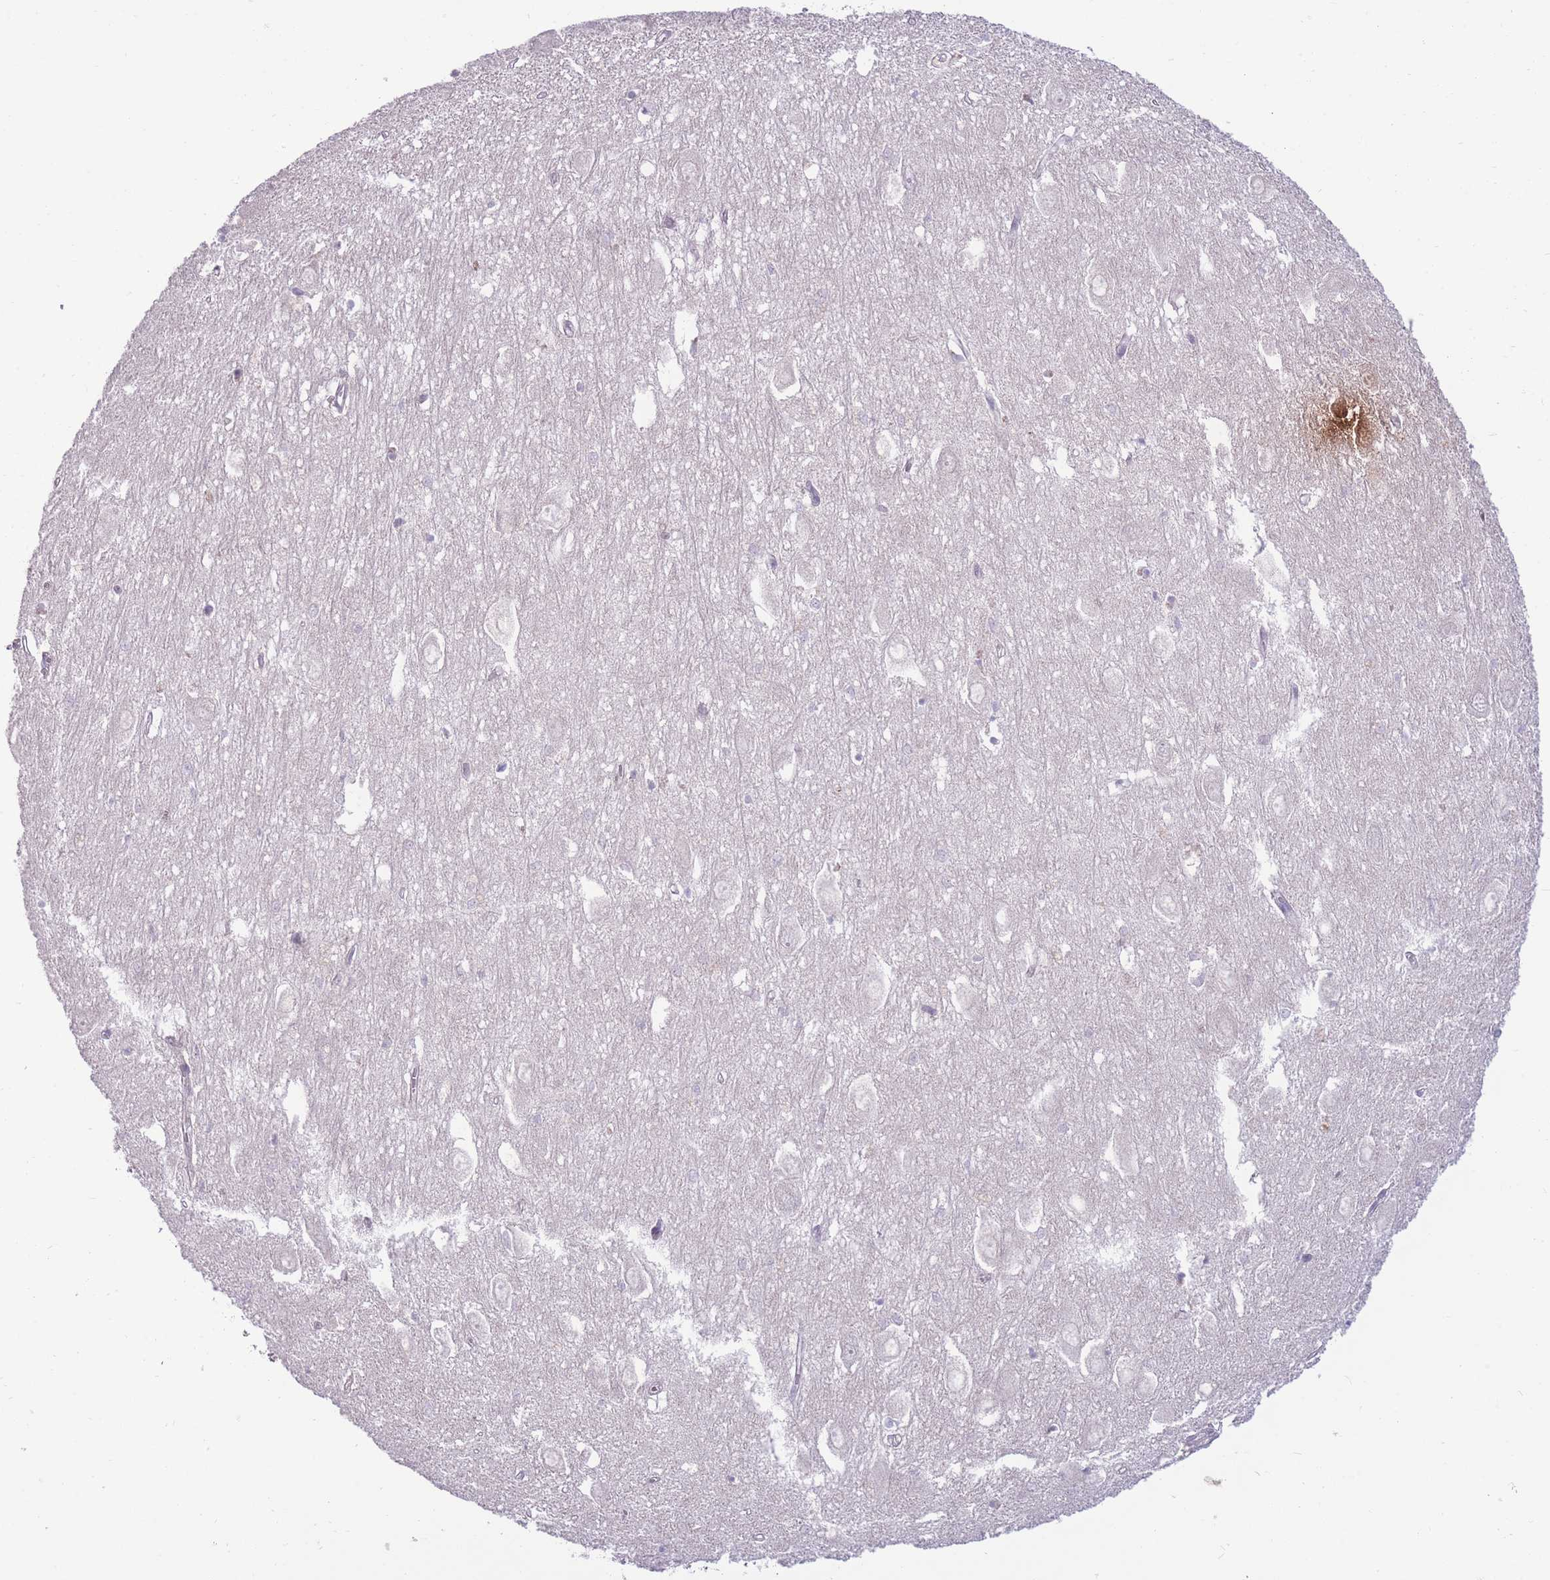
{"staining": {"intensity": "negative", "quantity": "none", "location": "none"}, "tissue": "hippocampus", "cell_type": "Glial cells", "image_type": "normal", "snomed": [{"axis": "morphology", "description": "Normal tissue, NOS"}, {"axis": "topography", "description": "Hippocampus"}], "caption": "Immunohistochemistry (IHC) photomicrograph of benign hippocampus stained for a protein (brown), which demonstrates no staining in glial cells.", "gene": "RIC8A", "patient": {"sex": "female", "age": 64}}